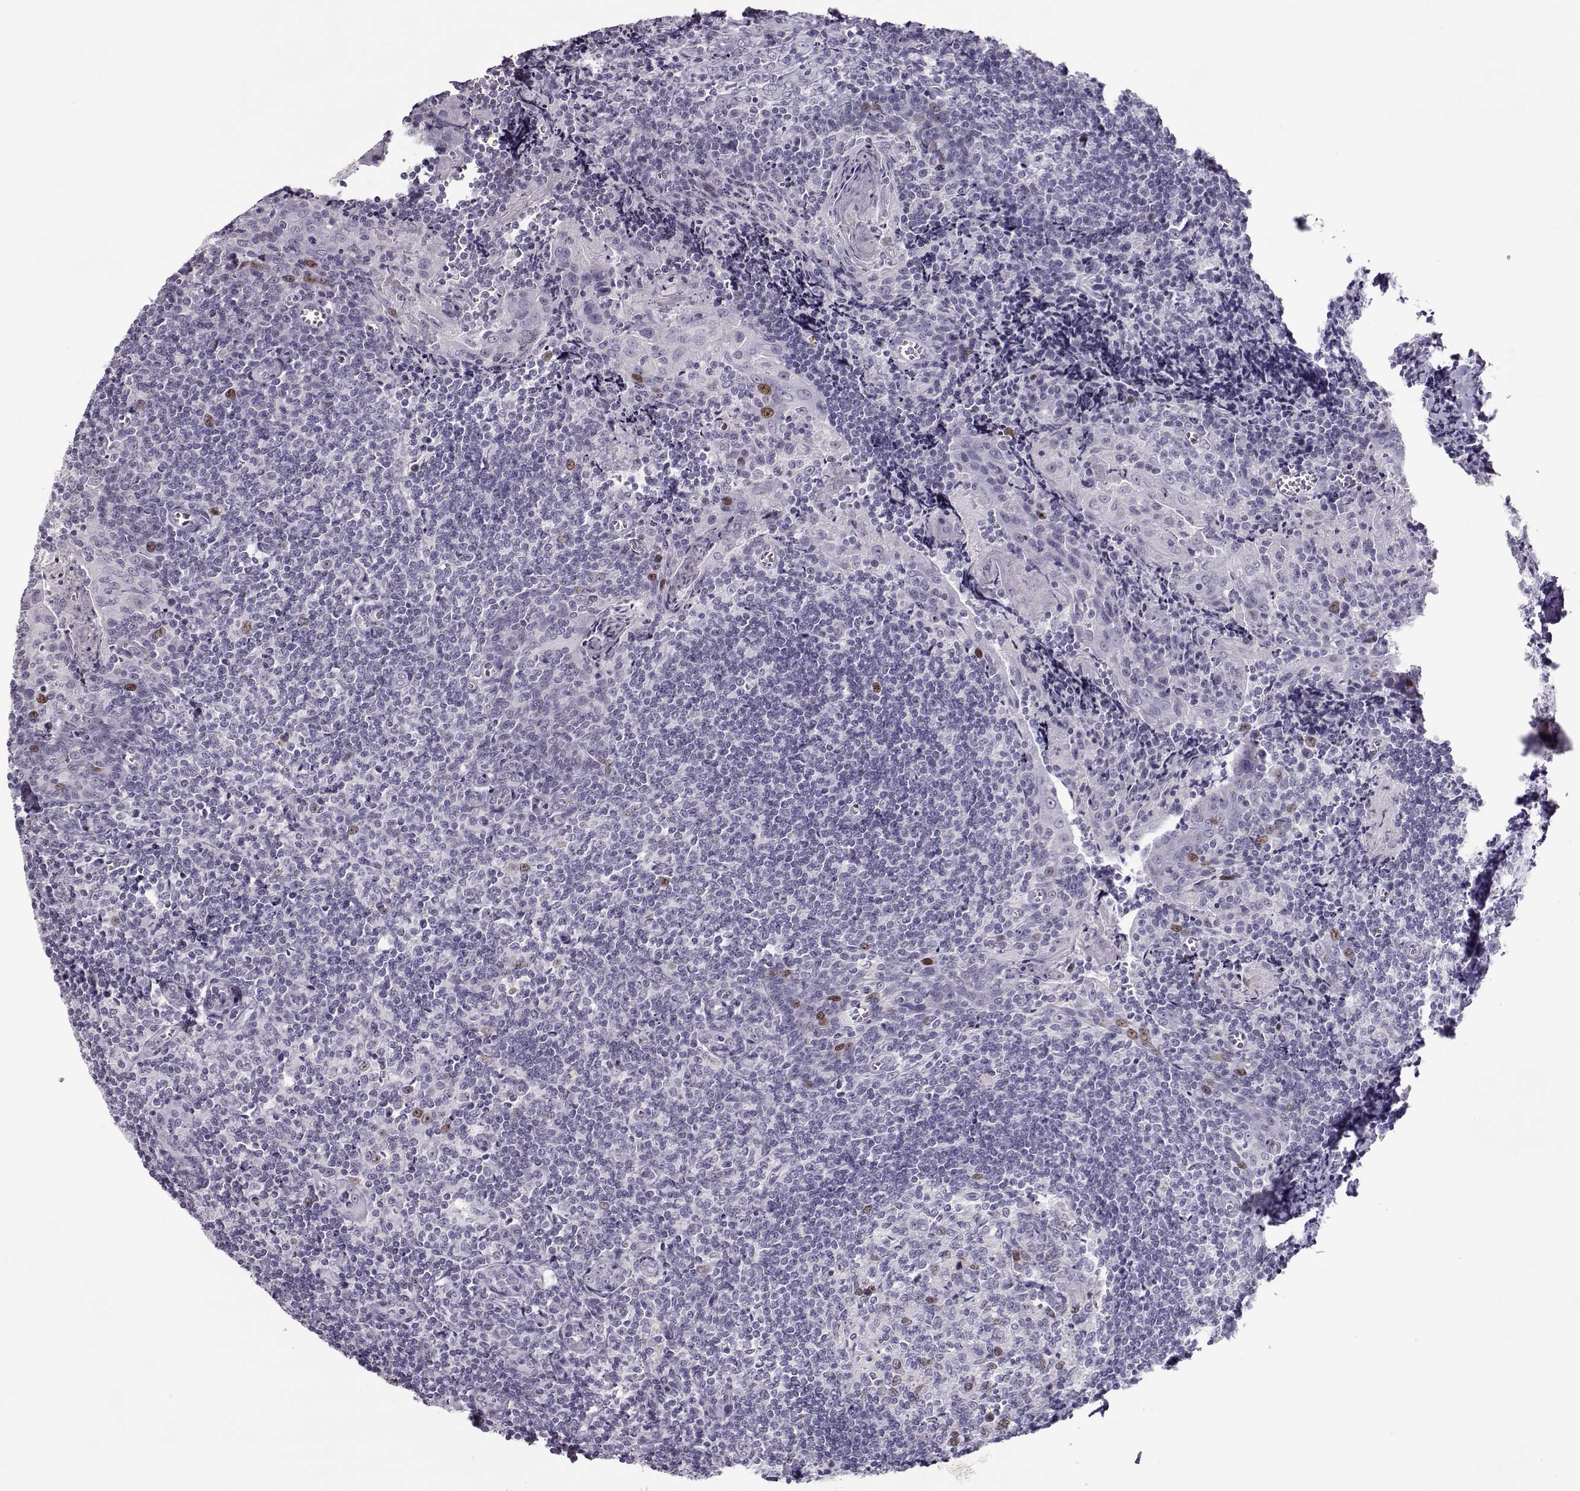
{"staining": {"intensity": "moderate", "quantity": "<25%", "location": "nuclear"}, "tissue": "tonsil", "cell_type": "Germinal center cells", "image_type": "normal", "snomed": [{"axis": "morphology", "description": "Normal tissue, NOS"}, {"axis": "morphology", "description": "Inflammation, NOS"}, {"axis": "topography", "description": "Tonsil"}], "caption": "DAB (3,3'-diaminobenzidine) immunohistochemical staining of normal human tonsil shows moderate nuclear protein positivity in about <25% of germinal center cells.", "gene": "SGO1", "patient": {"sex": "female", "age": 31}}